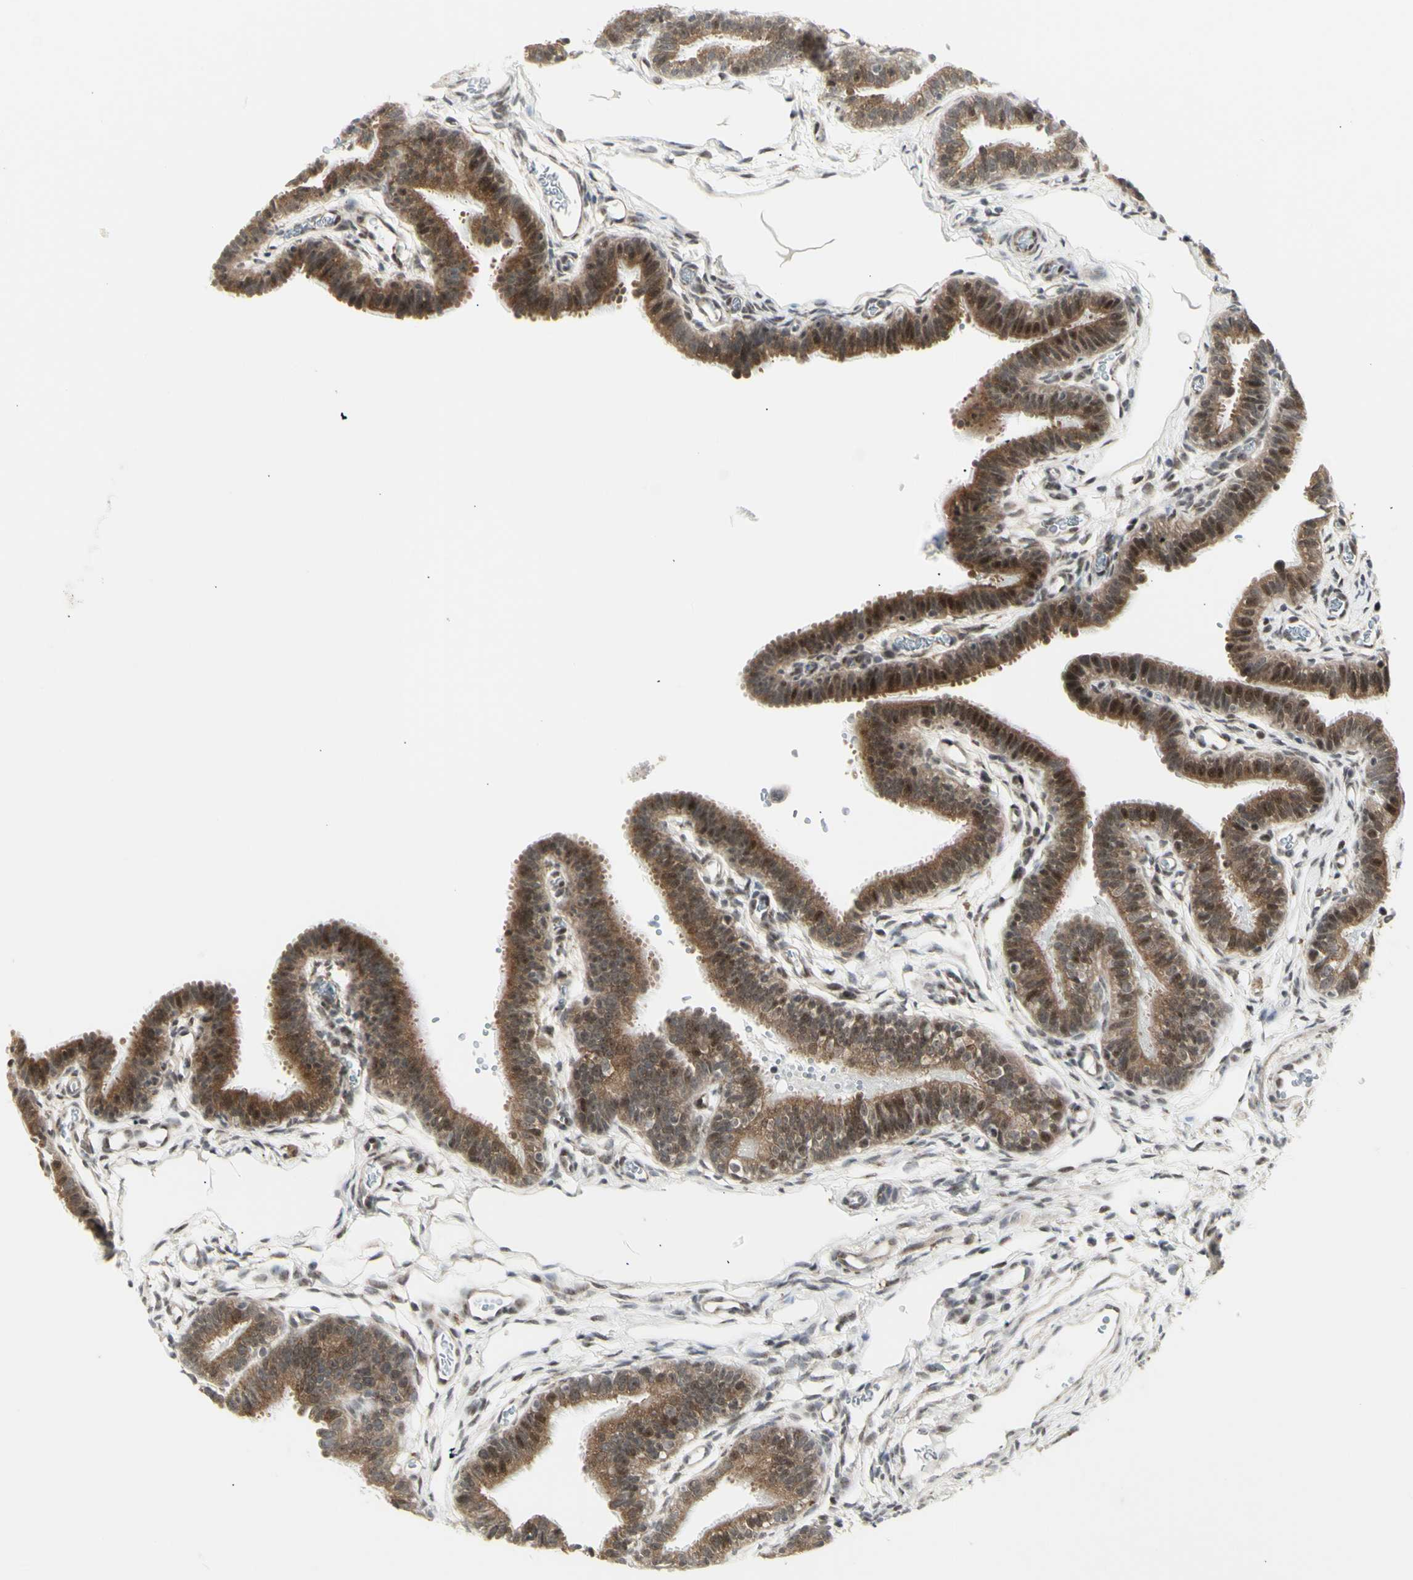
{"staining": {"intensity": "moderate", "quantity": "25%-75%", "location": "cytoplasmic/membranous,nuclear"}, "tissue": "fallopian tube", "cell_type": "Glandular cells", "image_type": "normal", "snomed": [{"axis": "morphology", "description": "Normal tissue, NOS"}, {"axis": "topography", "description": "Fallopian tube"}, {"axis": "topography", "description": "Placenta"}], "caption": "An image showing moderate cytoplasmic/membranous,nuclear positivity in about 25%-75% of glandular cells in normal fallopian tube, as visualized by brown immunohistochemical staining.", "gene": "DHRS7B", "patient": {"sex": "female", "age": 34}}